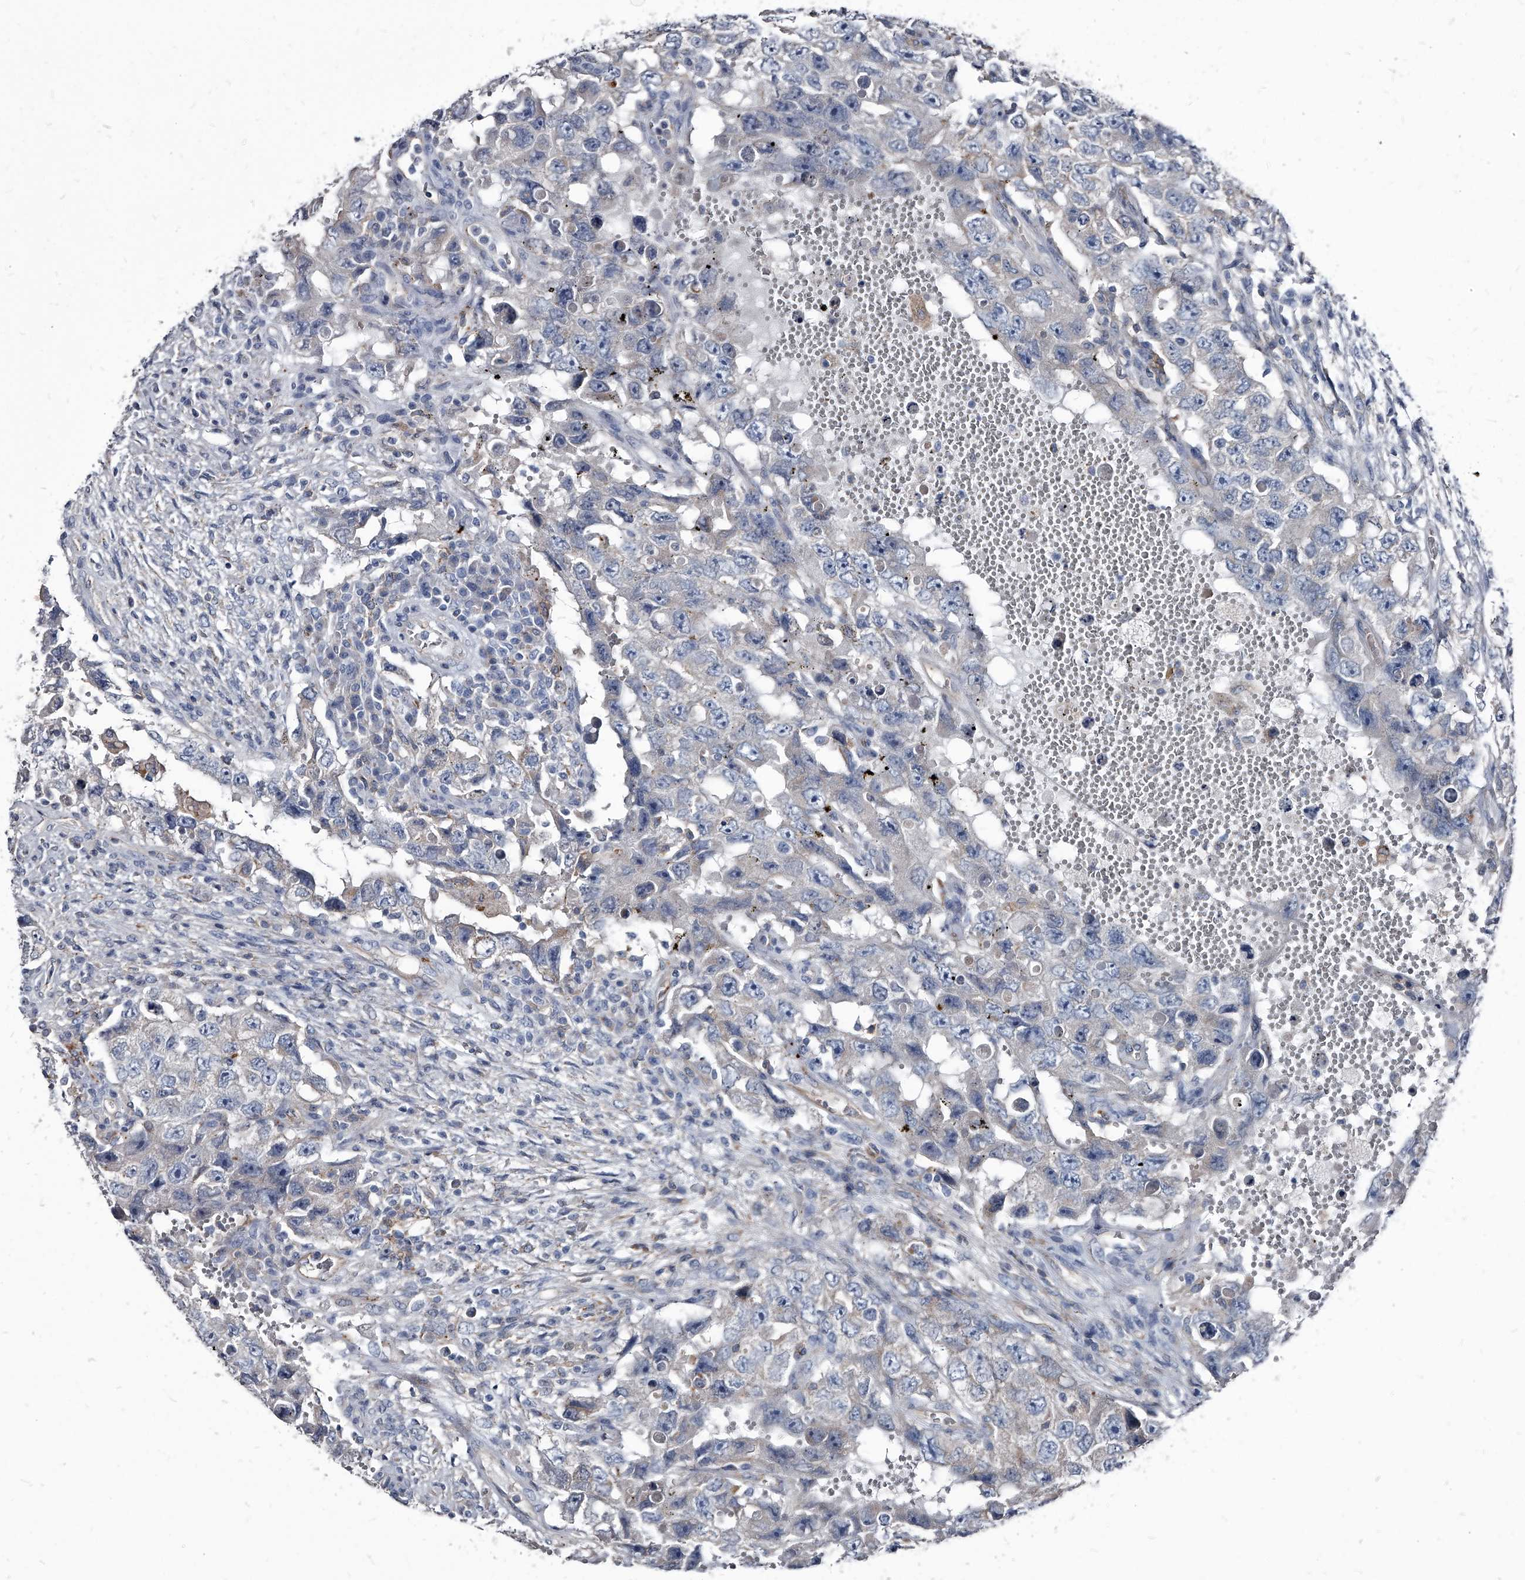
{"staining": {"intensity": "negative", "quantity": "none", "location": "none"}, "tissue": "testis cancer", "cell_type": "Tumor cells", "image_type": "cancer", "snomed": [{"axis": "morphology", "description": "Carcinoma, Embryonal, NOS"}, {"axis": "topography", "description": "Testis"}], "caption": "The immunohistochemistry photomicrograph has no significant staining in tumor cells of testis cancer tissue. (DAB (3,3'-diaminobenzidine) immunohistochemistry, high magnification).", "gene": "PGLYRP3", "patient": {"sex": "male", "age": 26}}